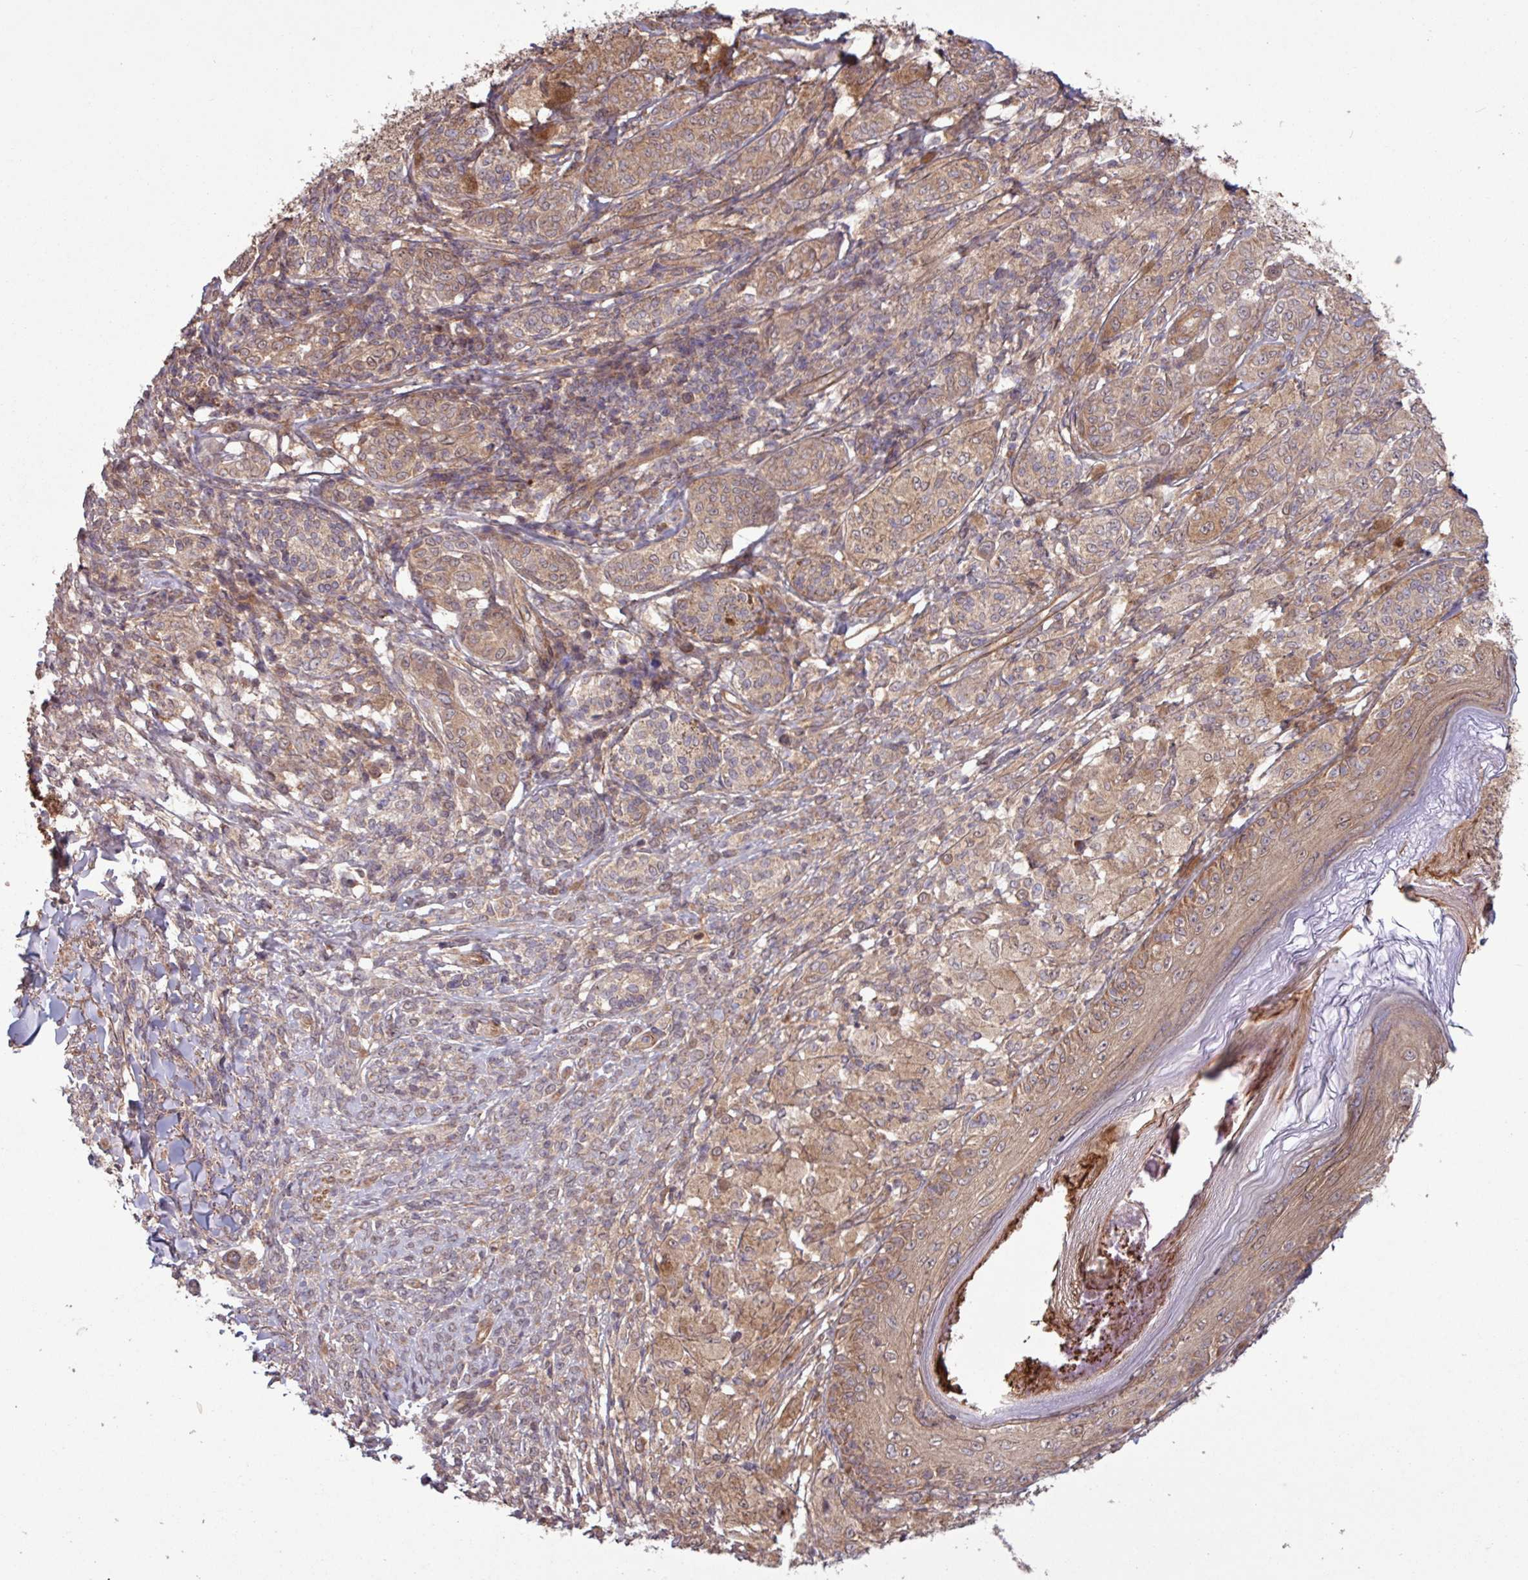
{"staining": {"intensity": "weak", "quantity": ">75%", "location": "cytoplasmic/membranous"}, "tissue": "melanoma", "cell_type": "Tumor cells", "image_type": "cancer", "snomed": [{"axis": "morphology", "description": "Malignant melanoma, NOS"}, {"axis": "topography", "description": "Skin"}], "caption": "Malignant melanoma stained with immunohistochemistry reveals weak cytoplasmic/membranous positivity in about >75% of tumor cells. (DAB IHC with brightfield microscopy, high magnification).", "gene": "TRABD2A", "patient": {"sex": "male", "age": 42}}